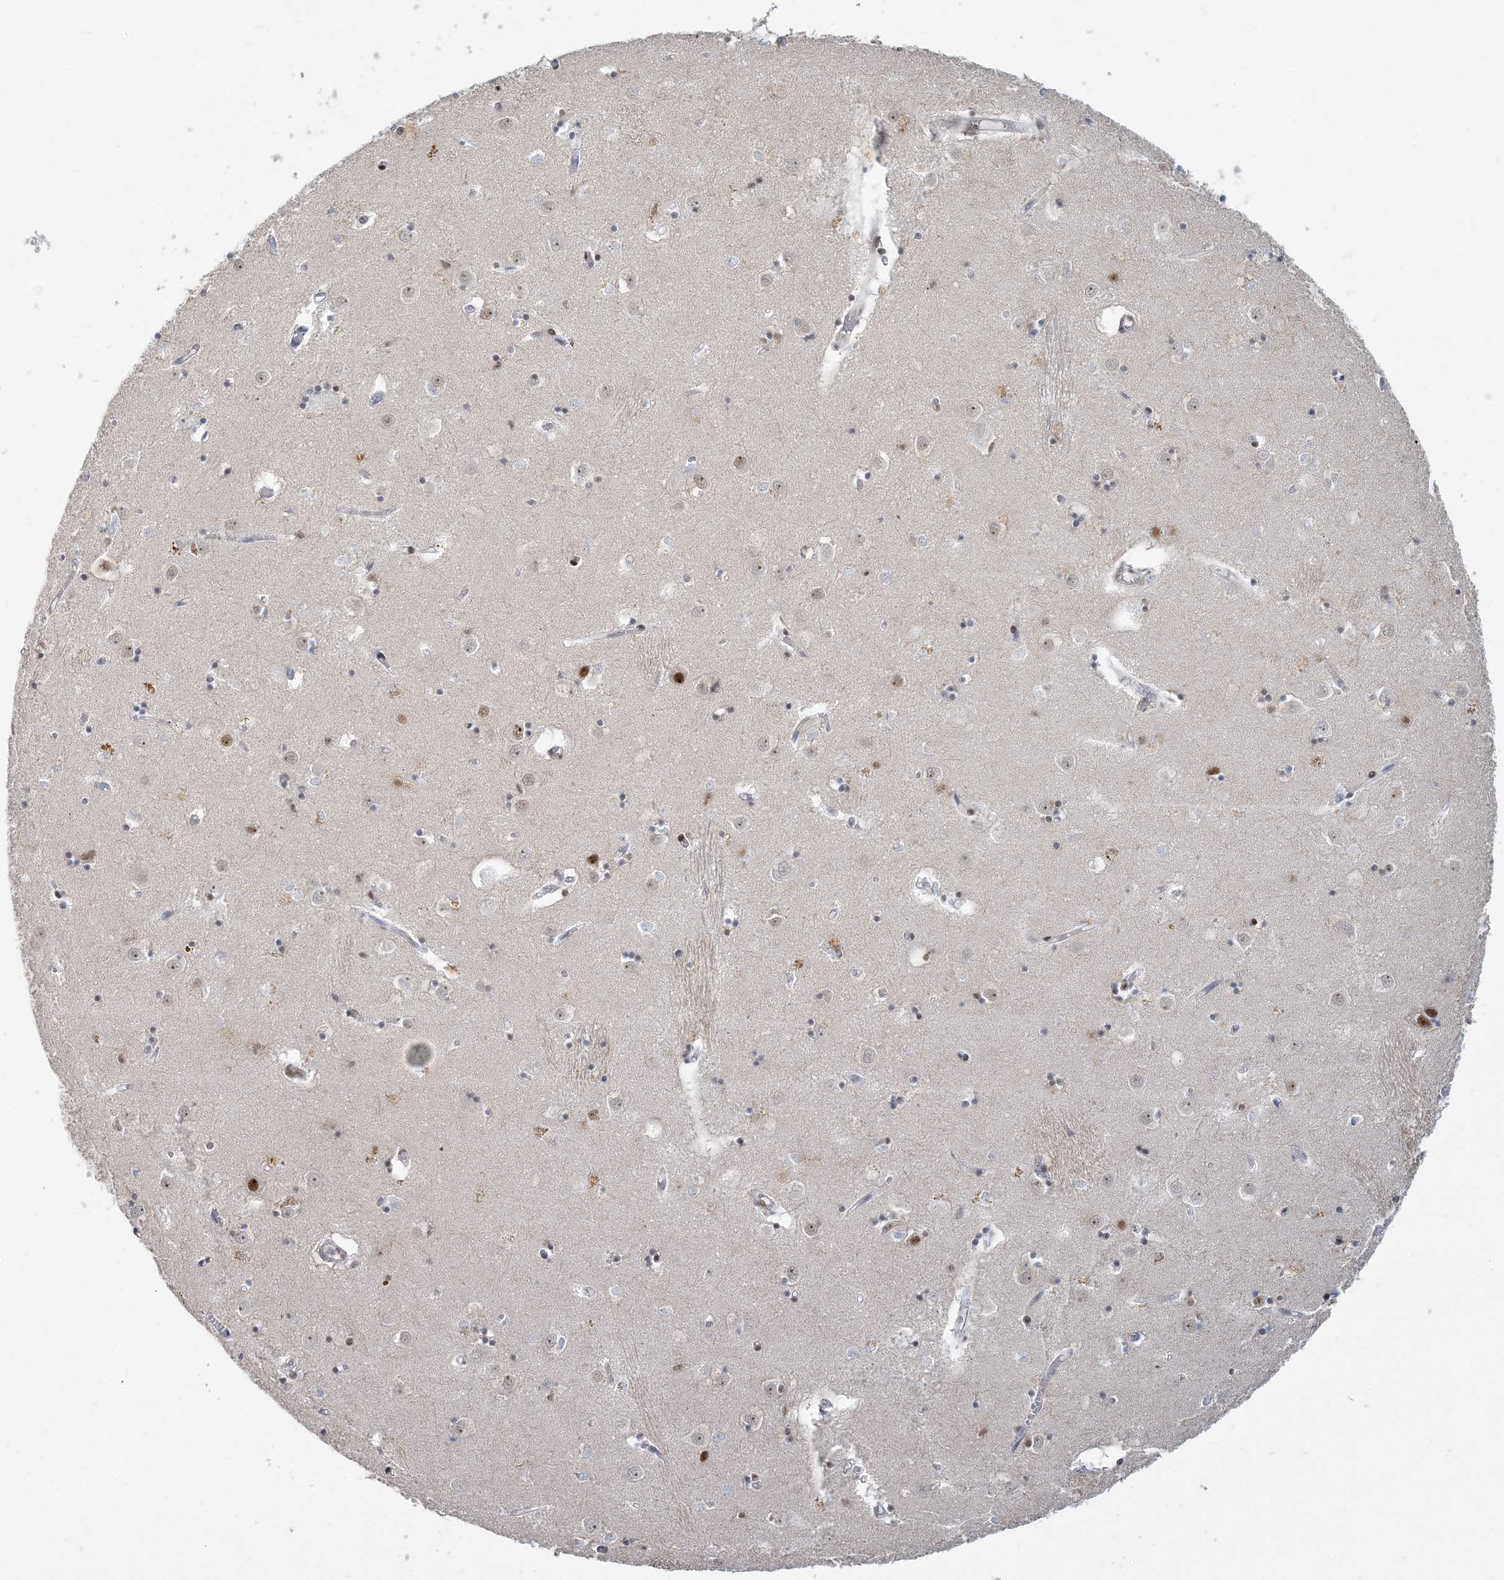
{"staining": {"intensity": "strong", "quantity": "25%-75%", "location": "nuclear"}, "tissue": "caudate", "cell_type": "Glial cells", "image_type": "normal", "snomed": [{"axis": "morphology", "description": "Normal tissue, NOS"}, {"axis": "topography", "description": "Lateral ventricle wall"}], "caption": "The immunohistochemical stain highlights strong nuclear staining in glial cells of benign caudate.", "gene": "PLRG1", "patient": {"sex": "male", "age": 70}}